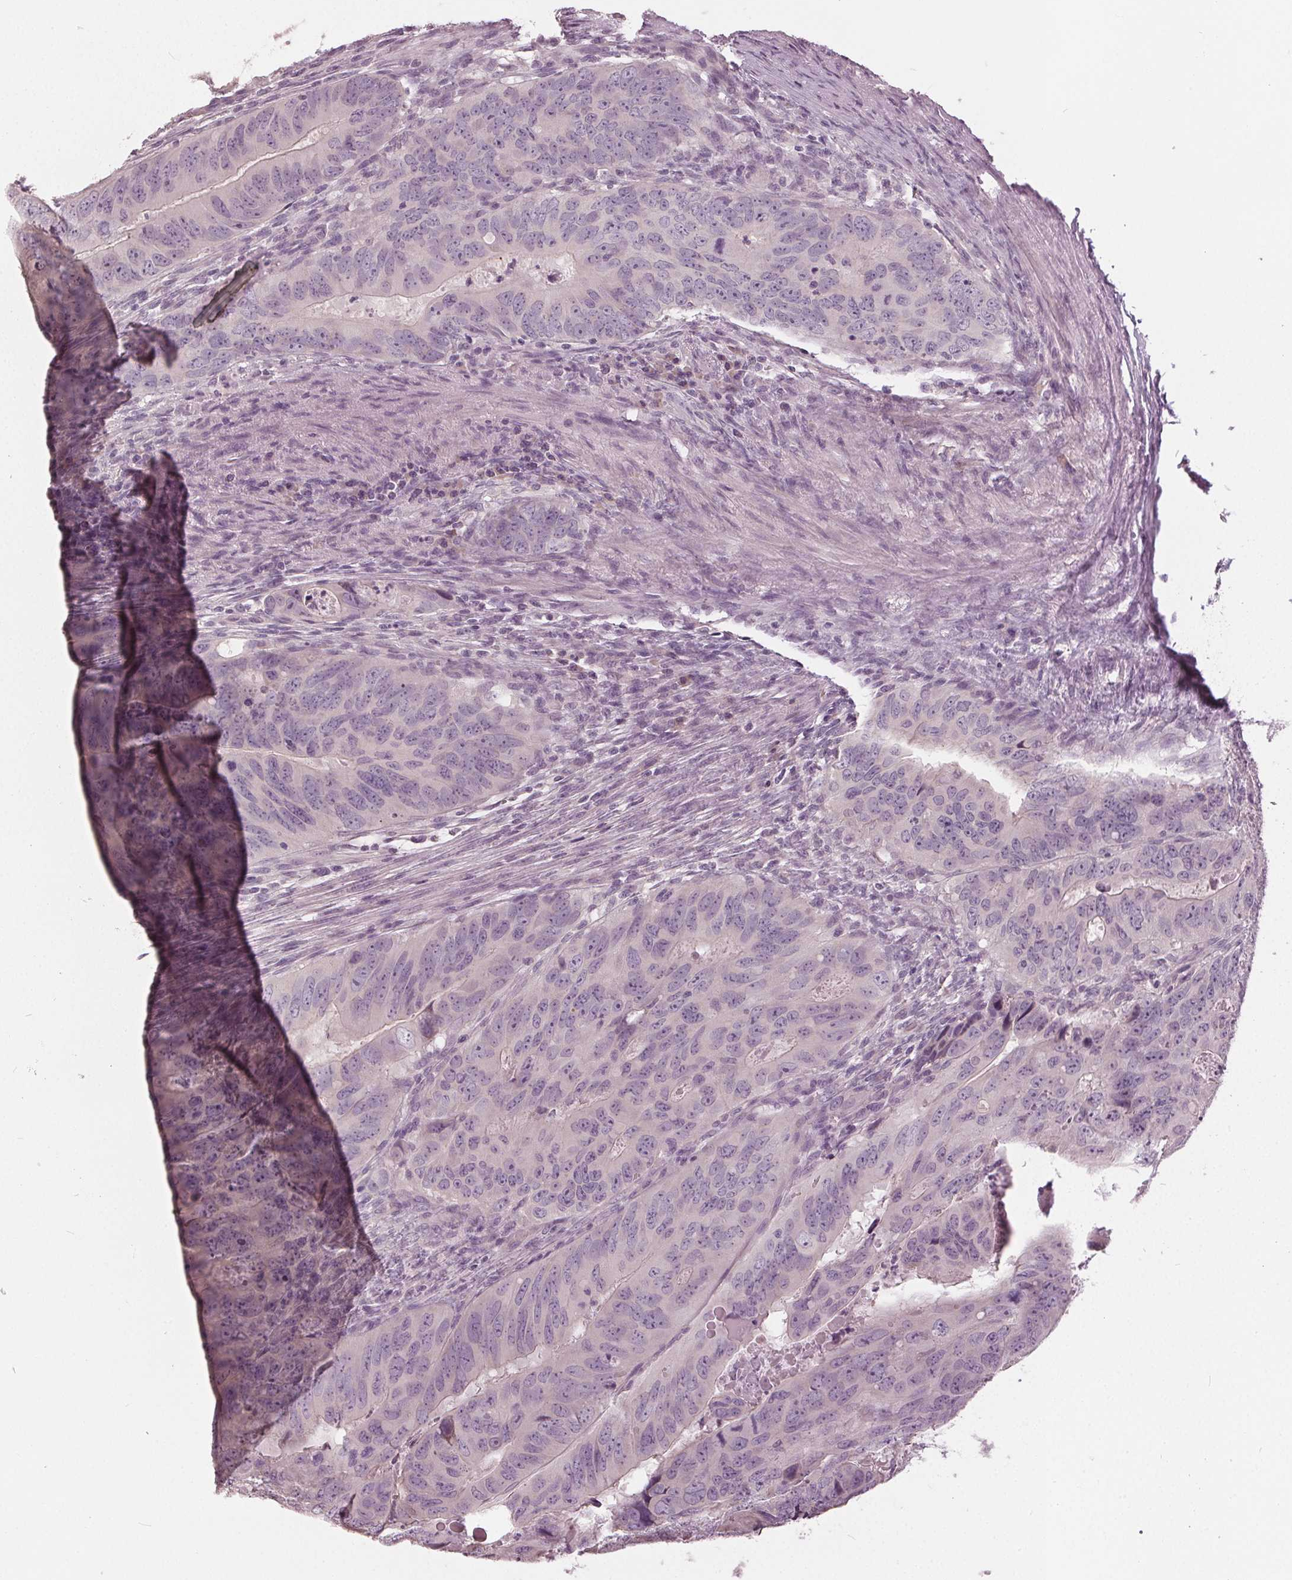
{"staining": {"intensity": "negative", "quantity": "none", "location": "none"}, "tissue": "colorectal cancer", "cell_type": "Tumor cells", "image_type": "cancer", "snomed": [{"axis": "morphology", "description": "Adenocarcinoma, NOS"}, {"axis": "topography", "description": "Colon"}], "caption": "Tumor cells show no significant expression in colorectal adenocarcinoma.", "gene": "KLK13", "patient": {"sex": "male", "age": 79}}